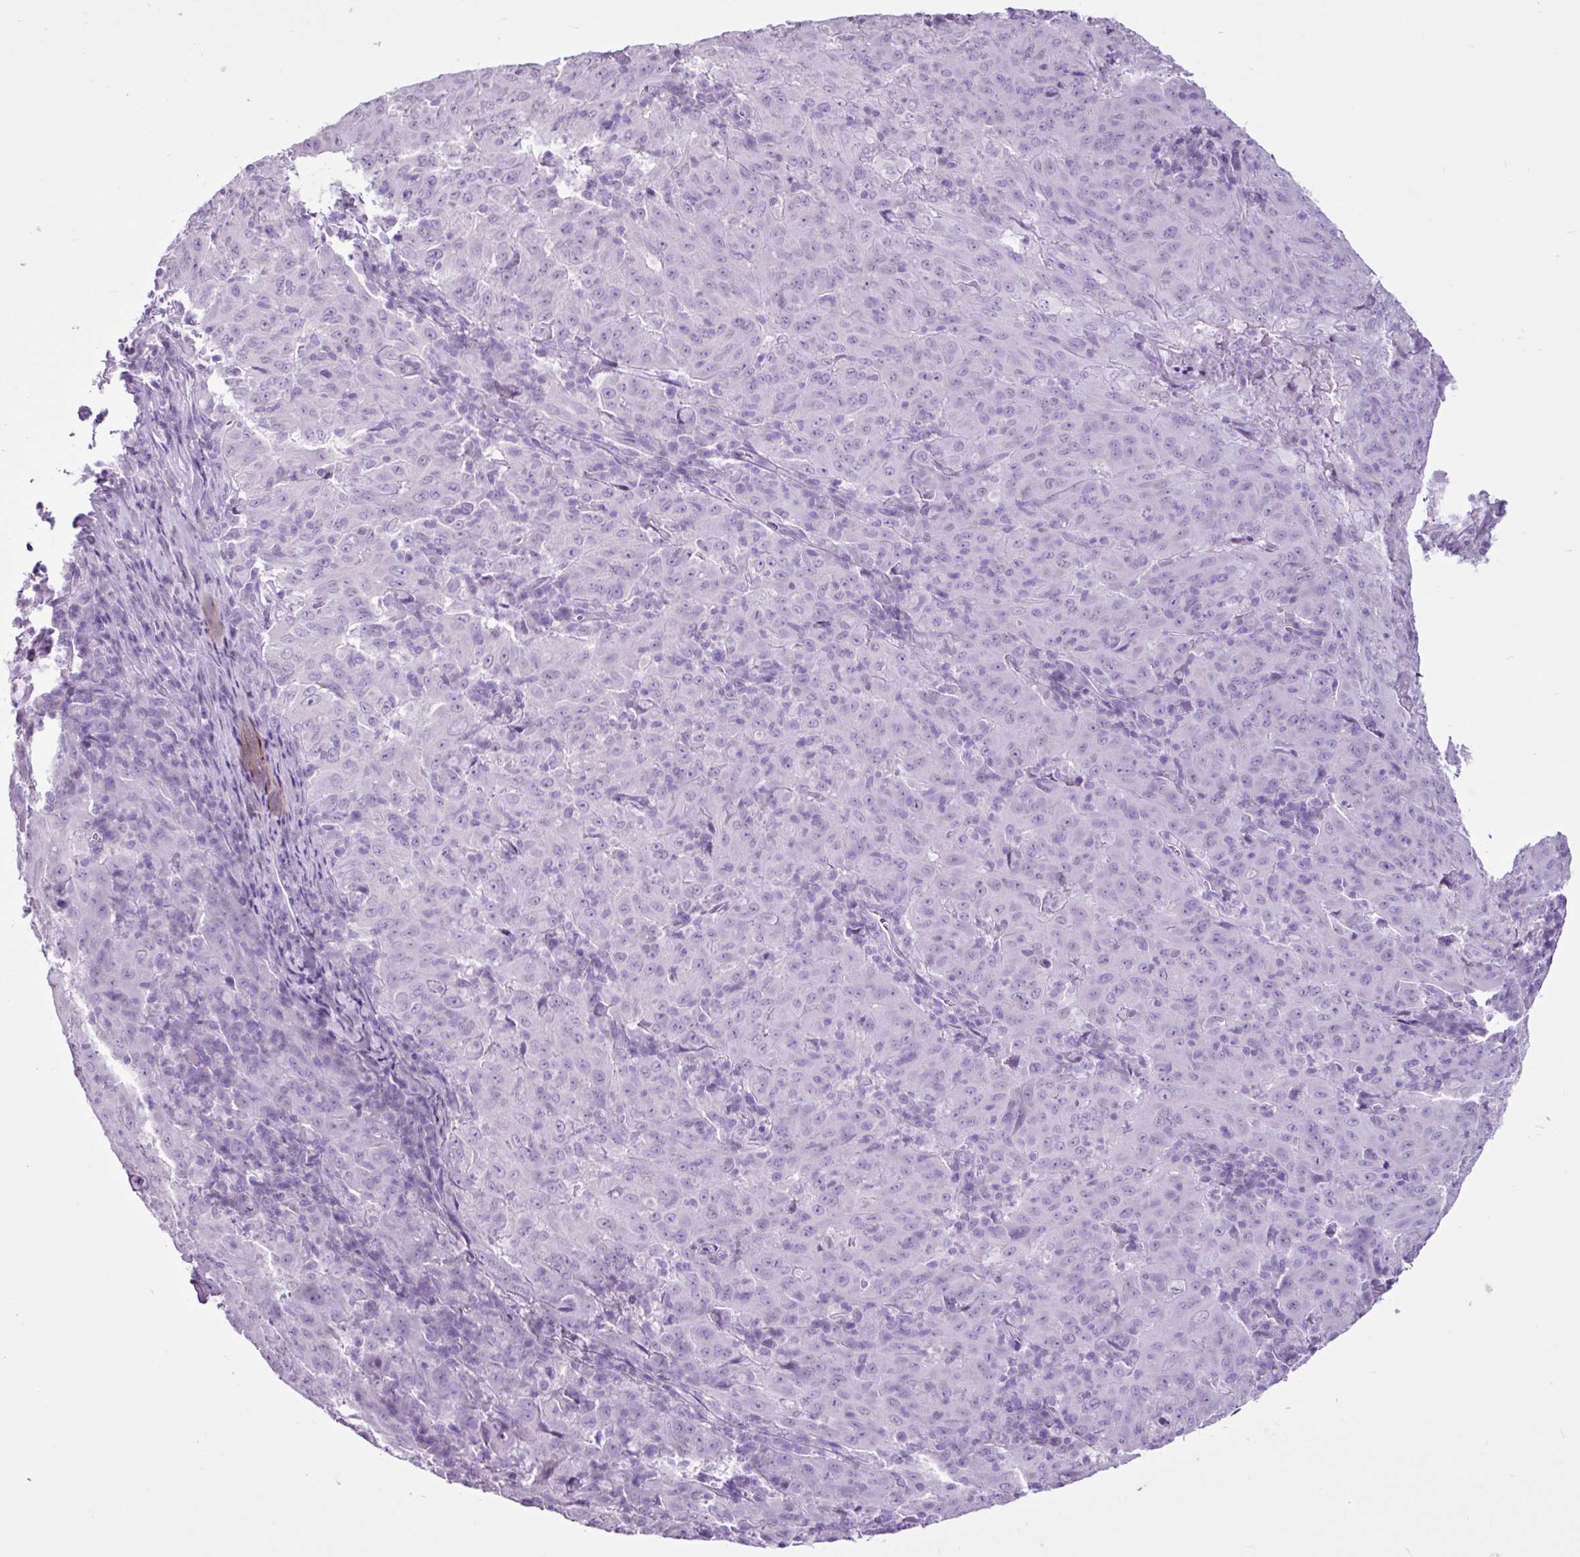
{"staining": {"intensity": "negative", "quantity": "none", "location": "none"}, "tissue": "pancreatic cancer", "cell_type": "Tumor cells", "image_type": "cancer", "snomed": [{"axis": "morphology", "description": "Adenocarcinoma, NOS"}, {"axis": "topography", "description": "Pancreas"}], "caption": "This histopathology image is of adenocarcinoma (pancreatic) stained with immunohistochemistry to label a protein in brown with the nuclei are counter-stained blue. There is no positivity in tumor cells.", "gene": "PGR", "patient": {"sex": "male", "age": 63}}